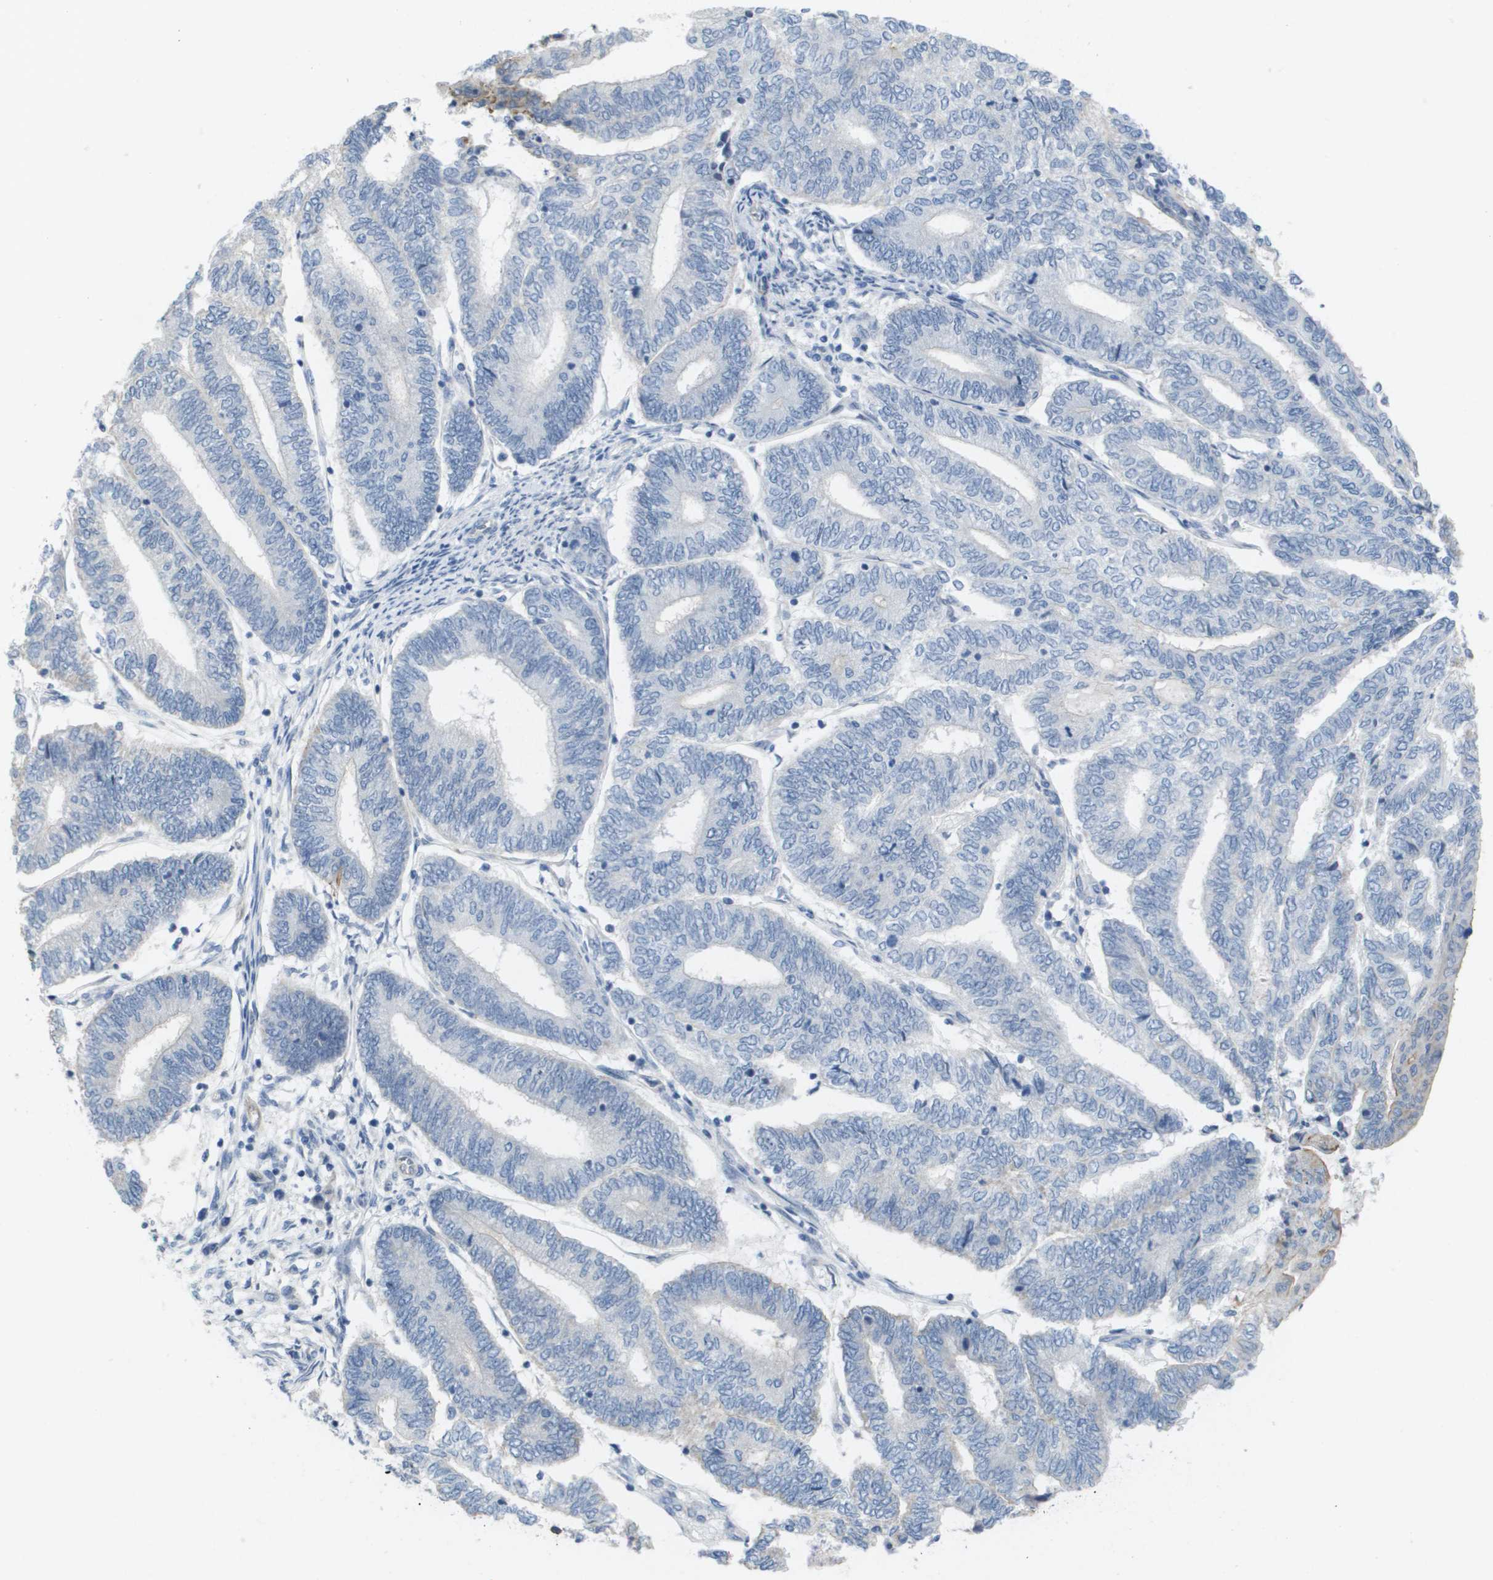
{"staining": {"intensity": "negative", "quantity": "none", "location": "none"}, "tissue": "endometrial cancer", "cell_type": "Tumor cells", "image_type": "cancer", "snomed": [{"axis": "morphology", "description": "Adenocarcinoma, NOS"}, {"axis": "topography", "description": "Uterus"}, {"axis": "topography", "description": "Endometrium"}], "caption": "A high-resolution image shows immunohistochemistry staining of adenocarcinoma (endometrial), which shows no significant expression in tumor cells. (Brightfield microscopy of DAB immunohistochemistry at high magnification).", "gene": "TMEM223", "patient": {"sex": "female", "age": 70}}